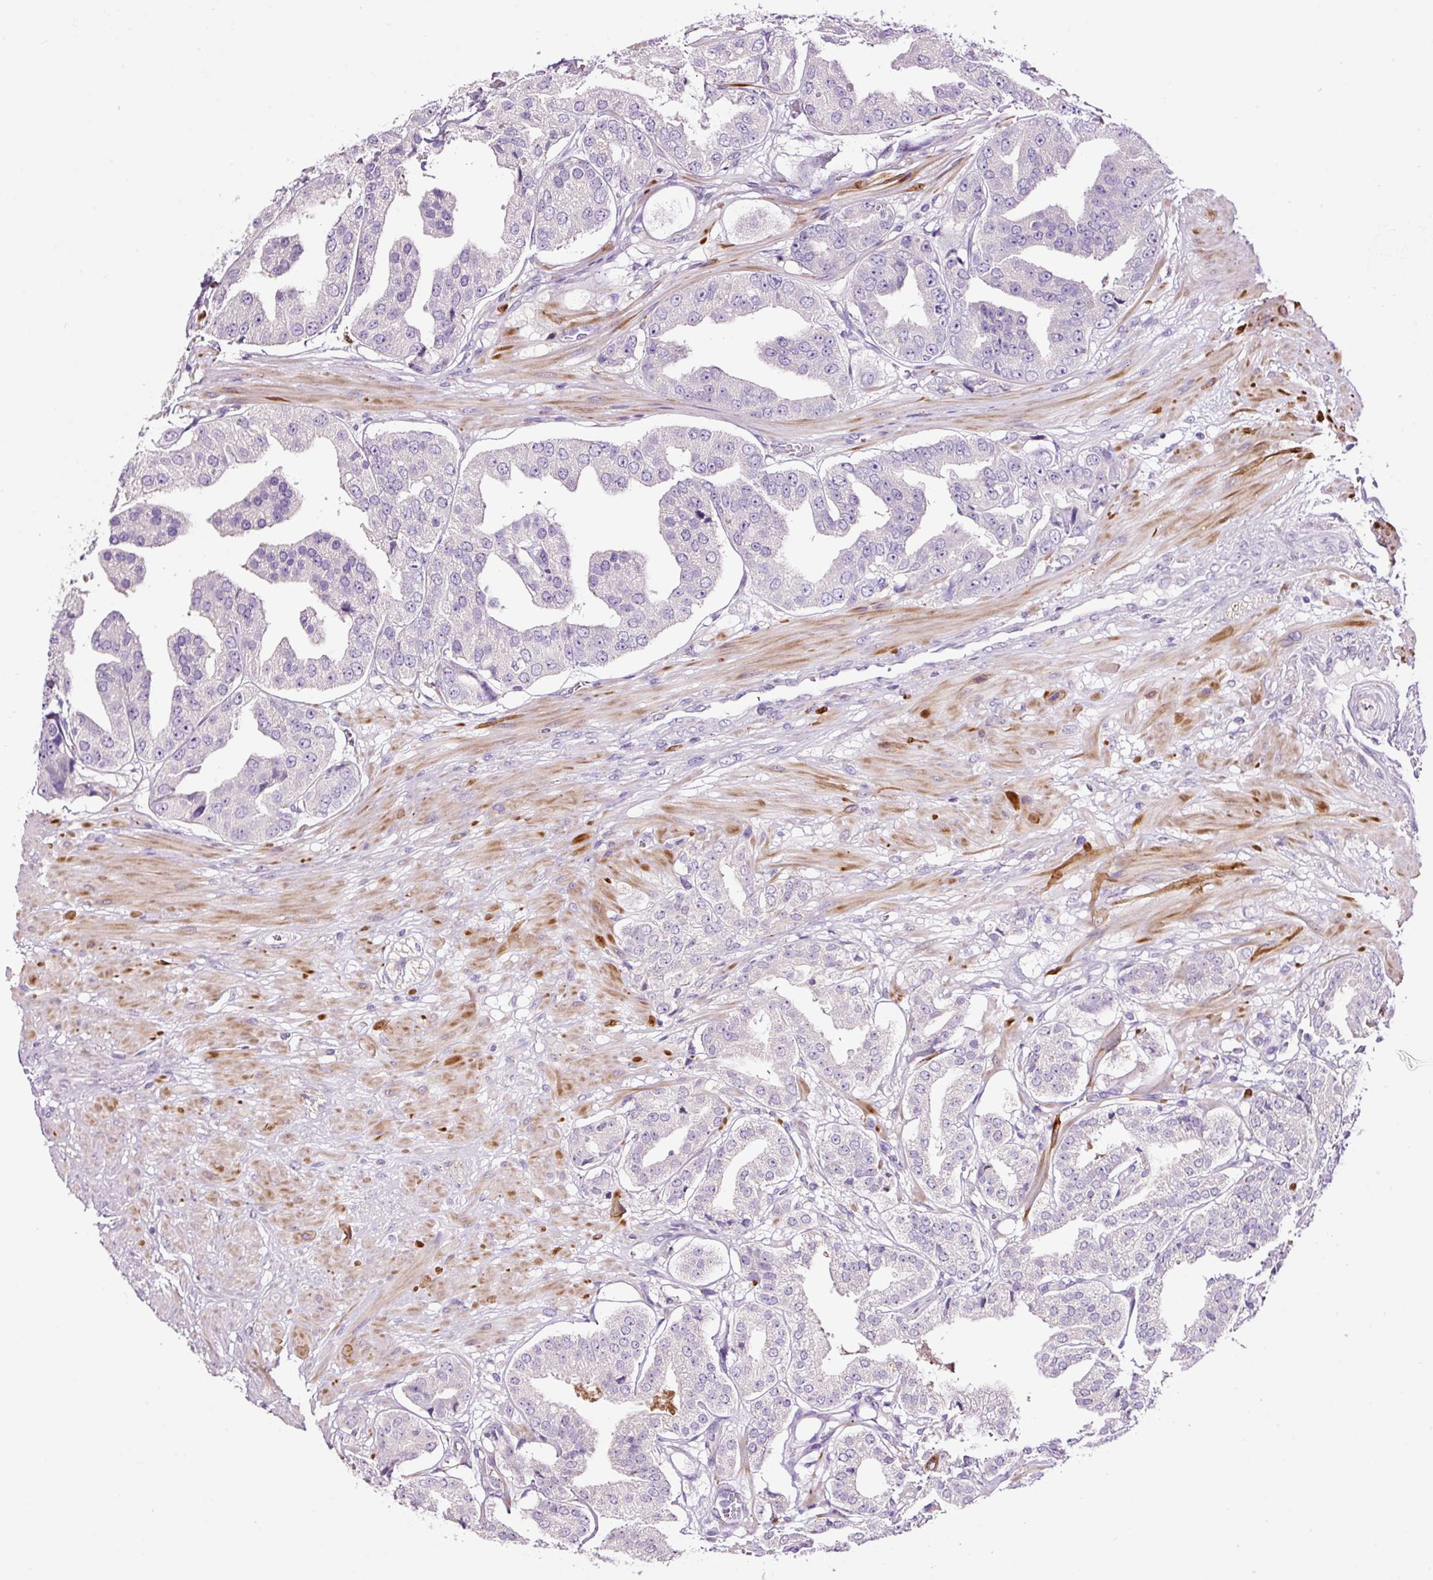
{"staining": {"intensity": "negative", "quantity": "none", "location": "none"}, "tissue": "prostate cancer", "cell_type": "Tumor cells", "image_type": "cancer", "snomed": [{"axis": "morphology", "description": "Adenocarcinoma, High grade"}, {"axis": "topography", "description": "Prostate"}], "caption": "IHC of human prostate cancer (high-grade adenocarcinoma) demonstrates no positivity in tumor cells.", "gene": "PAM", "patient": {"sex": "male", "age": 63}}